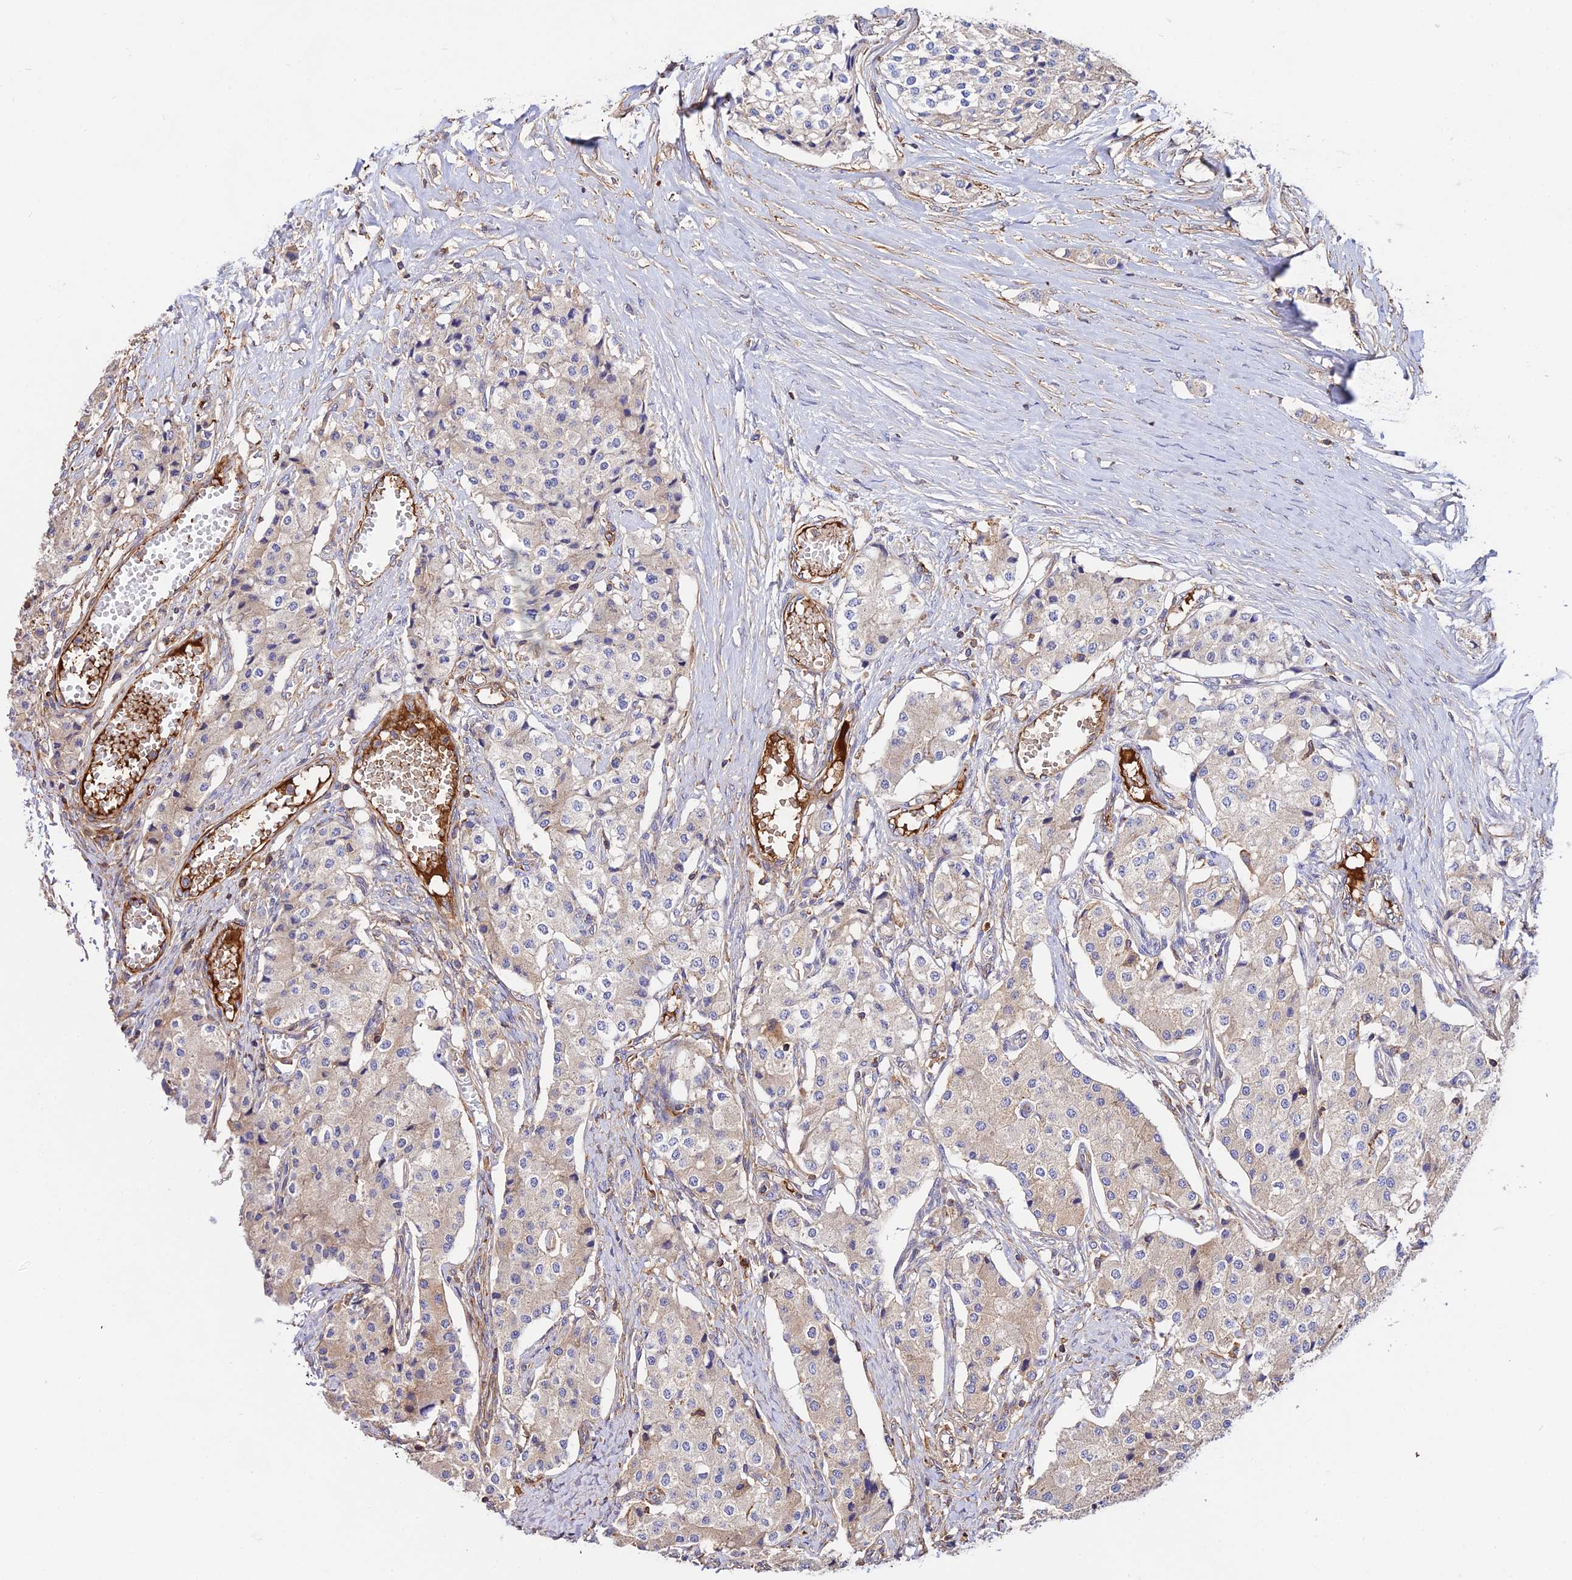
{"staining": {"intensity": "negative", "quantity": "none", "location": "none"}, "tissue": "carcinoid", "cell_type": "Tumor cells", "image_type": "cancer", "snomed": [{"axis": "morphology", "description": "Carcinoid, malignant, NOS"}, {"axis": "topography", "description": "Colon"}], "caption": "Carcinoid (malignant) was stained to show a protein in brown. There is no significant positivity in tumor cells.", "gene": "PYM1", "patient": {"sex": "female", "age": 52}}